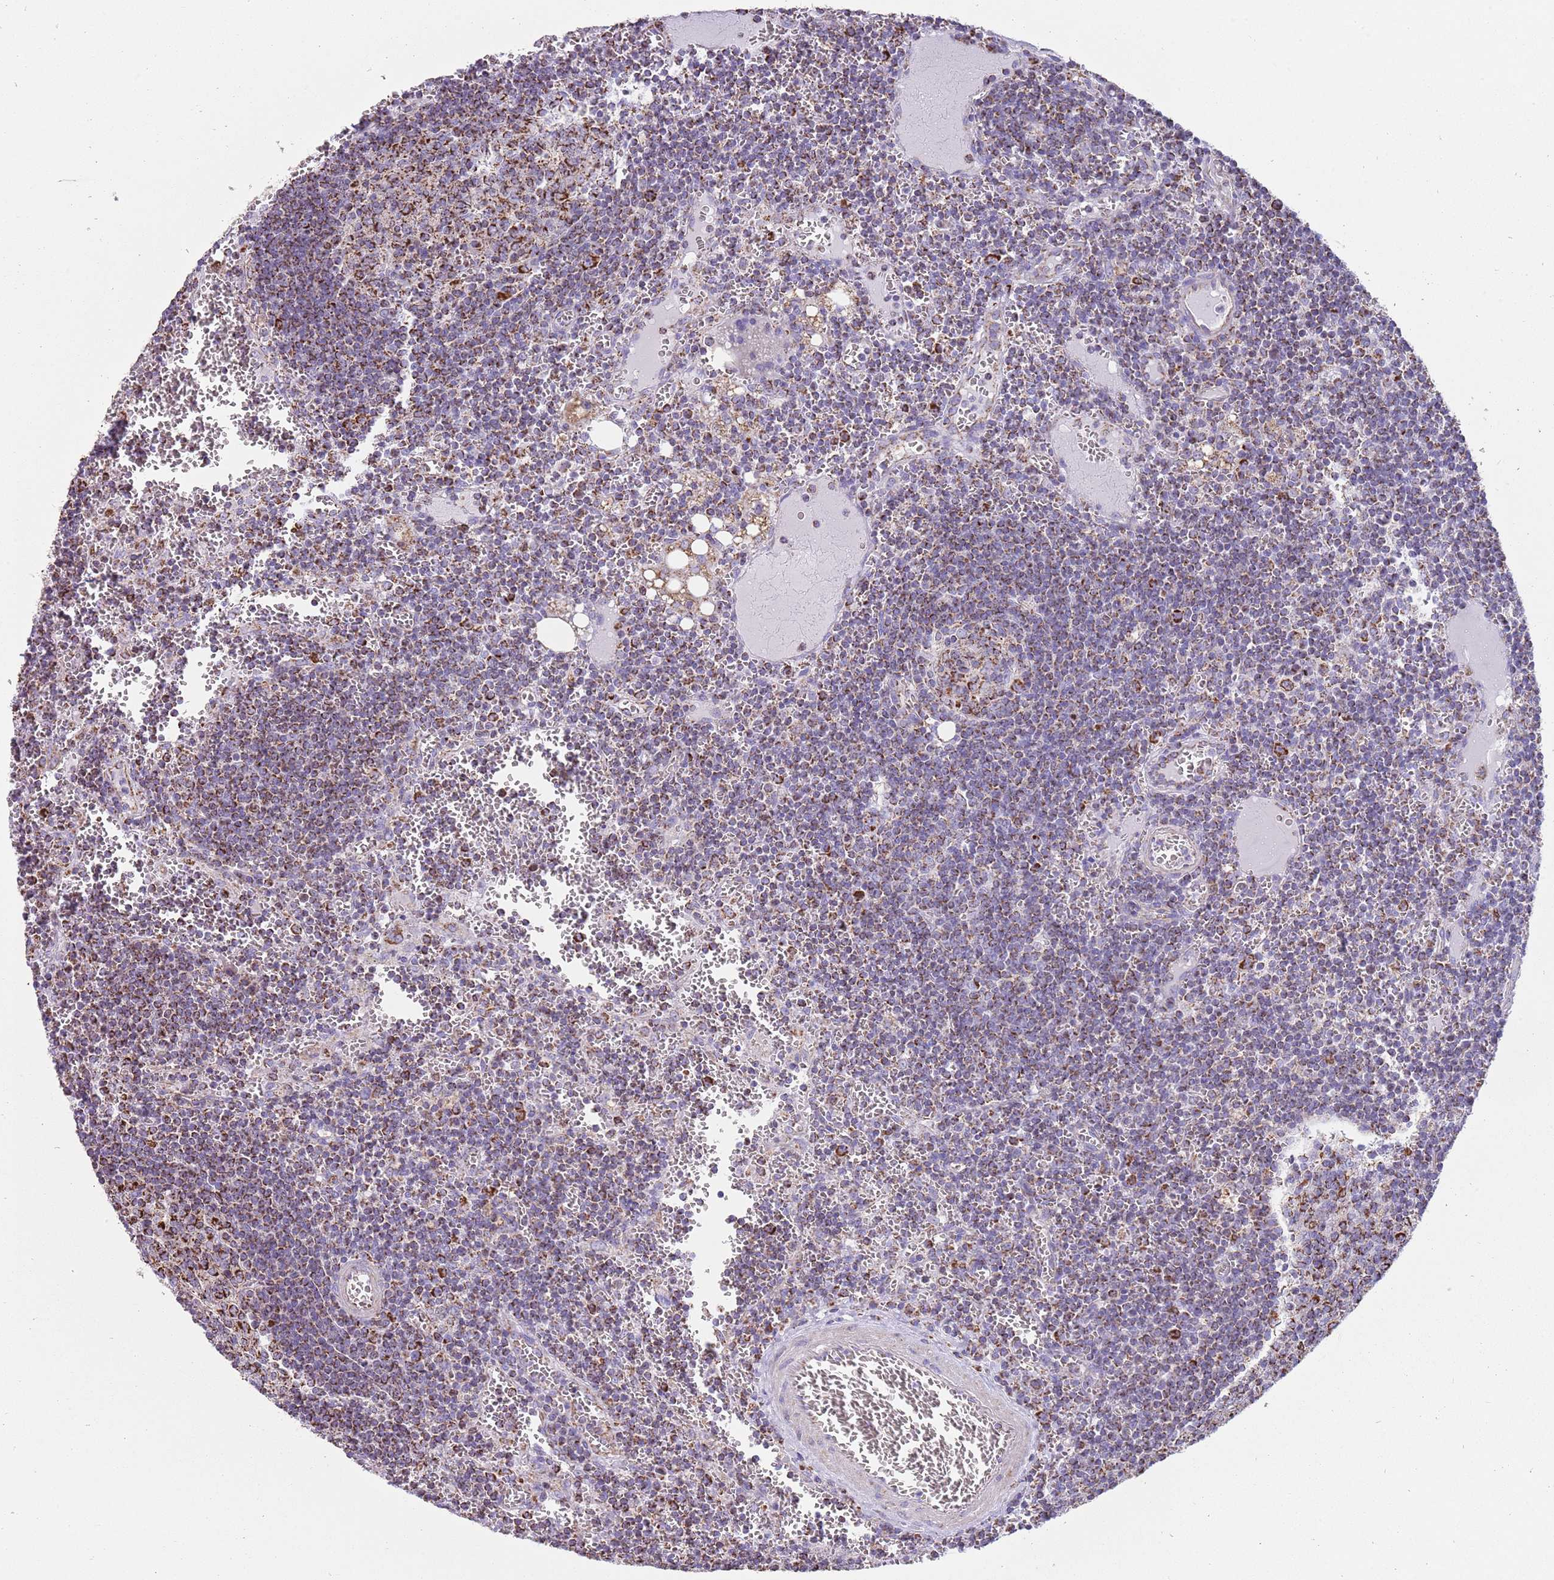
{"staining": {"intensity": "strong", "quantity": "25%-75%", "location": "cytoplasmic/membranous"}, "tissue": "lymph node", "cell_type": "Germinal center cells", "image_type": "normal", "snomed": [{"axis": "morphology", "description": "Normal tissue, NOS"}, {"axis": "topography", "description": "Lymph node"}], "caption": "Strong cytoplasmic/membranous staining for a protein is seen in approximately 25%-75% of germinal center cells of unremarkable lymph node using immunohistochemistry (IHC).", "gene": "TTLL1", "patient": {"sex": "female", "age": 73}}